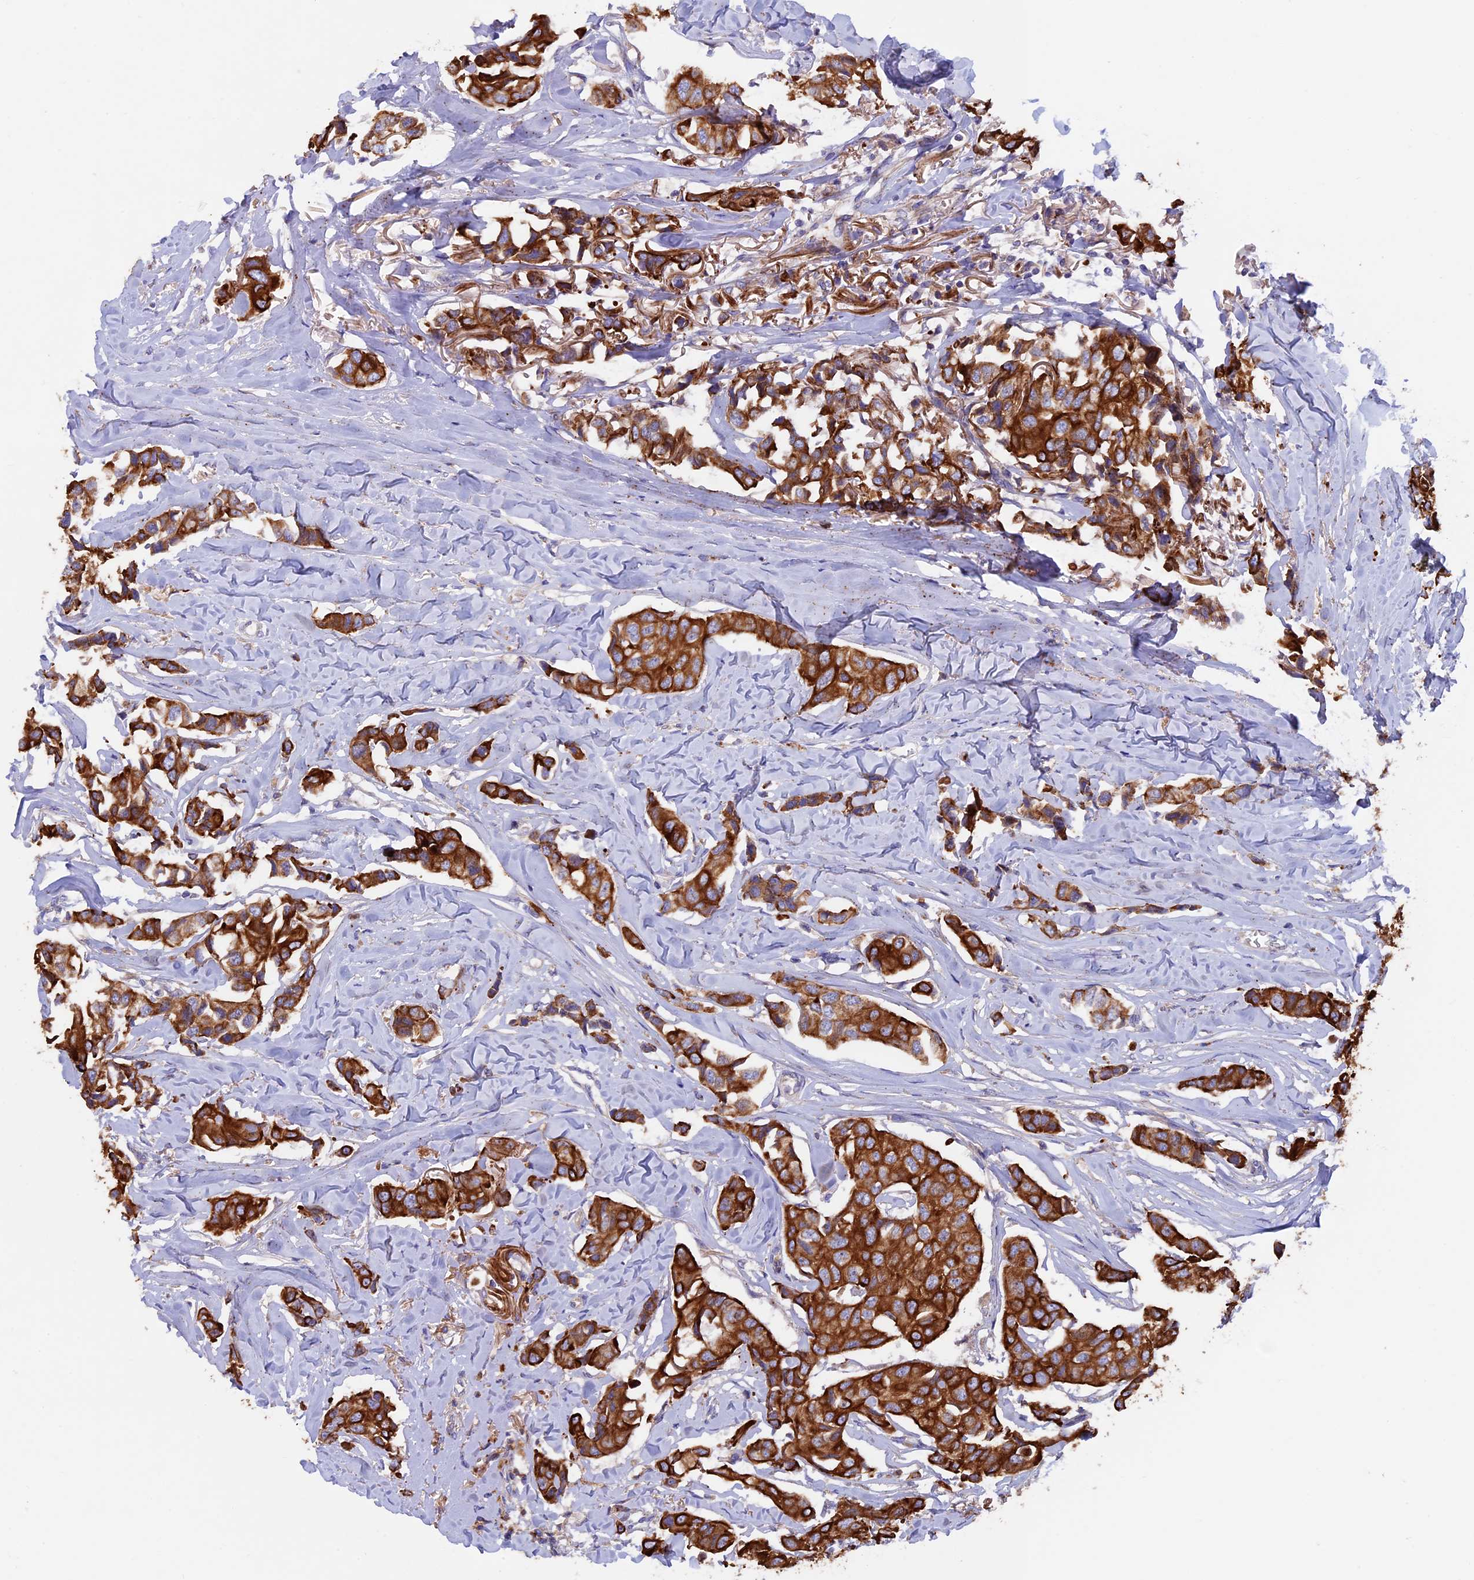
{"staining": {"intensity": "strong", "quantity": ">75%", "location": "cytoplasmic/membranous"}, "tissue": "breast cancer", "cell_type": "Tumor cells", "image_type": "cancer", "snomed": [{"axis": "morphology", "description": "Duct carcinoma"}, {"axis": "topography", "description": "Breast"}], "caption": "Protein staining of breast cancer (intraductal carcinoma) tissue exhibits strong cytoplasmic/membranous positivity in approximately >75% of tumor cells. The staining is performed using DAB brown chromogen to label protein expression. The nuclei are counter-stained blue using hematoxylin.", "gene": "PTPN9", "patient": {"sex": "female", "age": 80}}